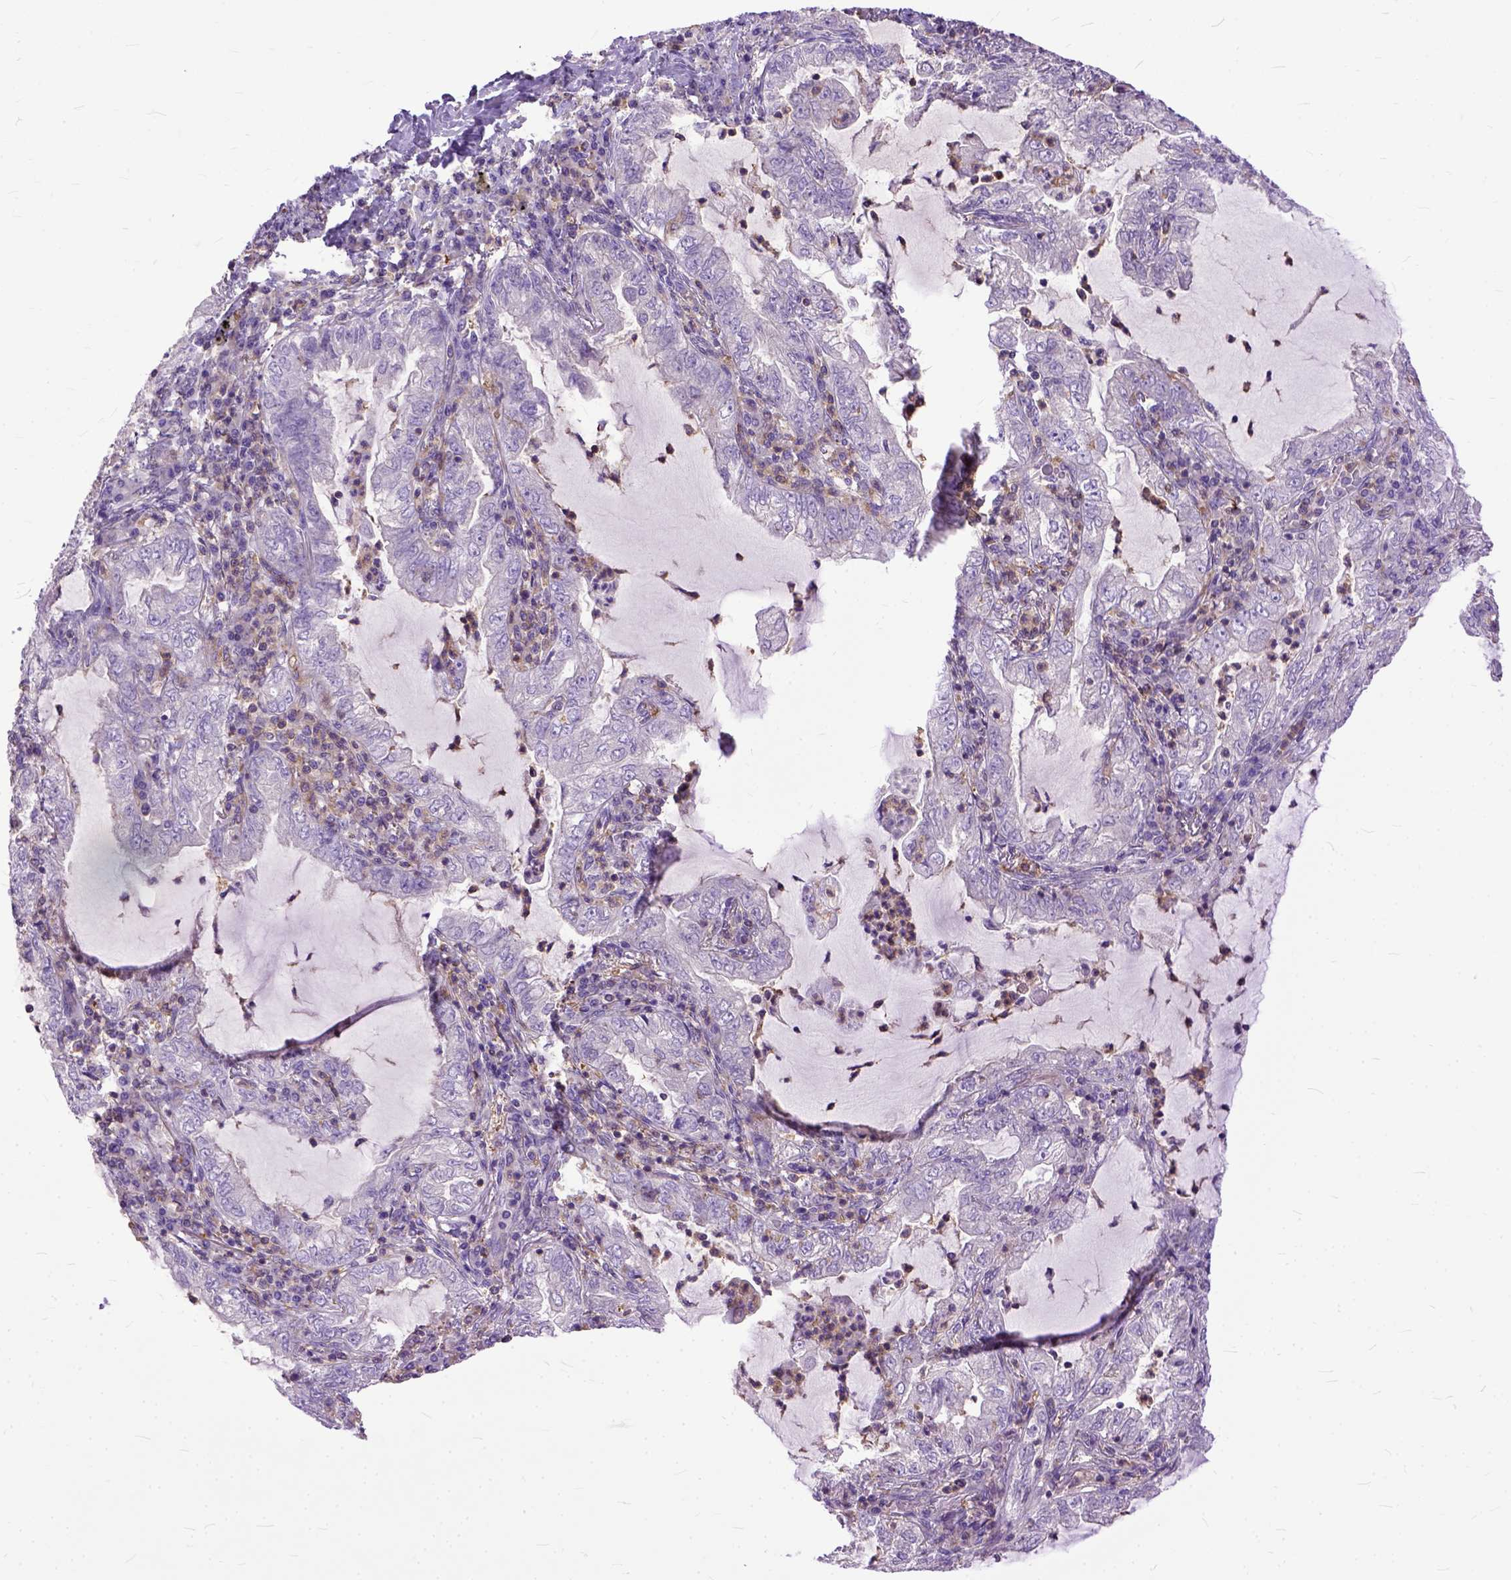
{"staining": {"intensity": "negative", "quantity": "none", "location": "none"}, "tissue": "lung cancer", "cell_type": "Tumor cells", "image_type": "cancer", "snomed": [{"axis": "morphology", "description": "Adenocarcinoma, NOS"}, {"axis": "topography", "description": "Lung"}], "caption": "Immunohistochemical staining of lung cancer (adenocarcinoma) shows no significant positivity in tumor cells.", "gene": "NAMPT", "patient": {"sex": "female", "age": 73}}